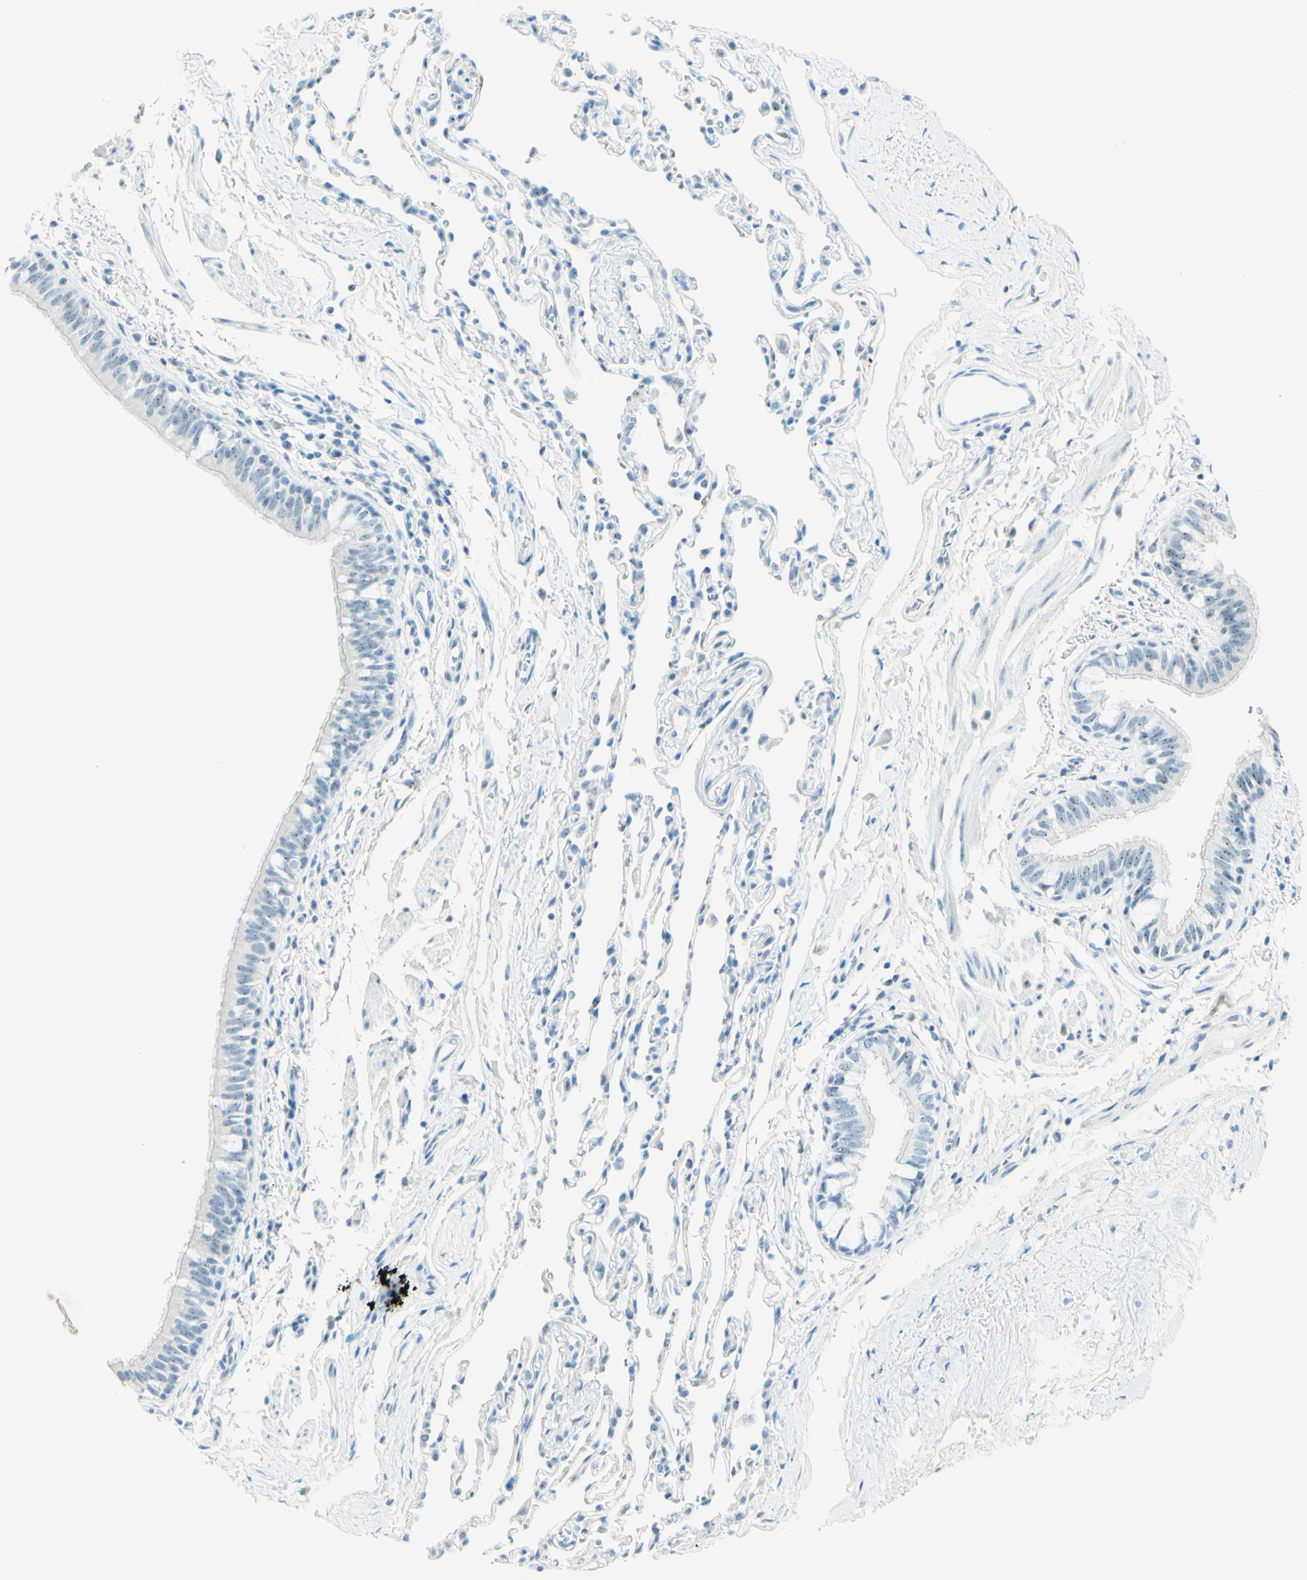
{"staining": {"intensity": "weak", "quantity": ">75%", "location": "nuclear"}, "tissue": "bronchus", "cell_type": "Respiratory epithelial cells", "image_type": "normal", "snomed": [{"axis": "morphology", "description": "Normal tissue, NOS"}, {"axis": "topography", "description": "Bronchus"}, {"axis": "topography", "description": "Lung"}], "caption": "Bronchus stained with IHC reveals weak nuclear expression in about >75% of respiratory epithelial cells.", "gene": "FMR1NB", "patient": {"sex": "male", "age": 64}}